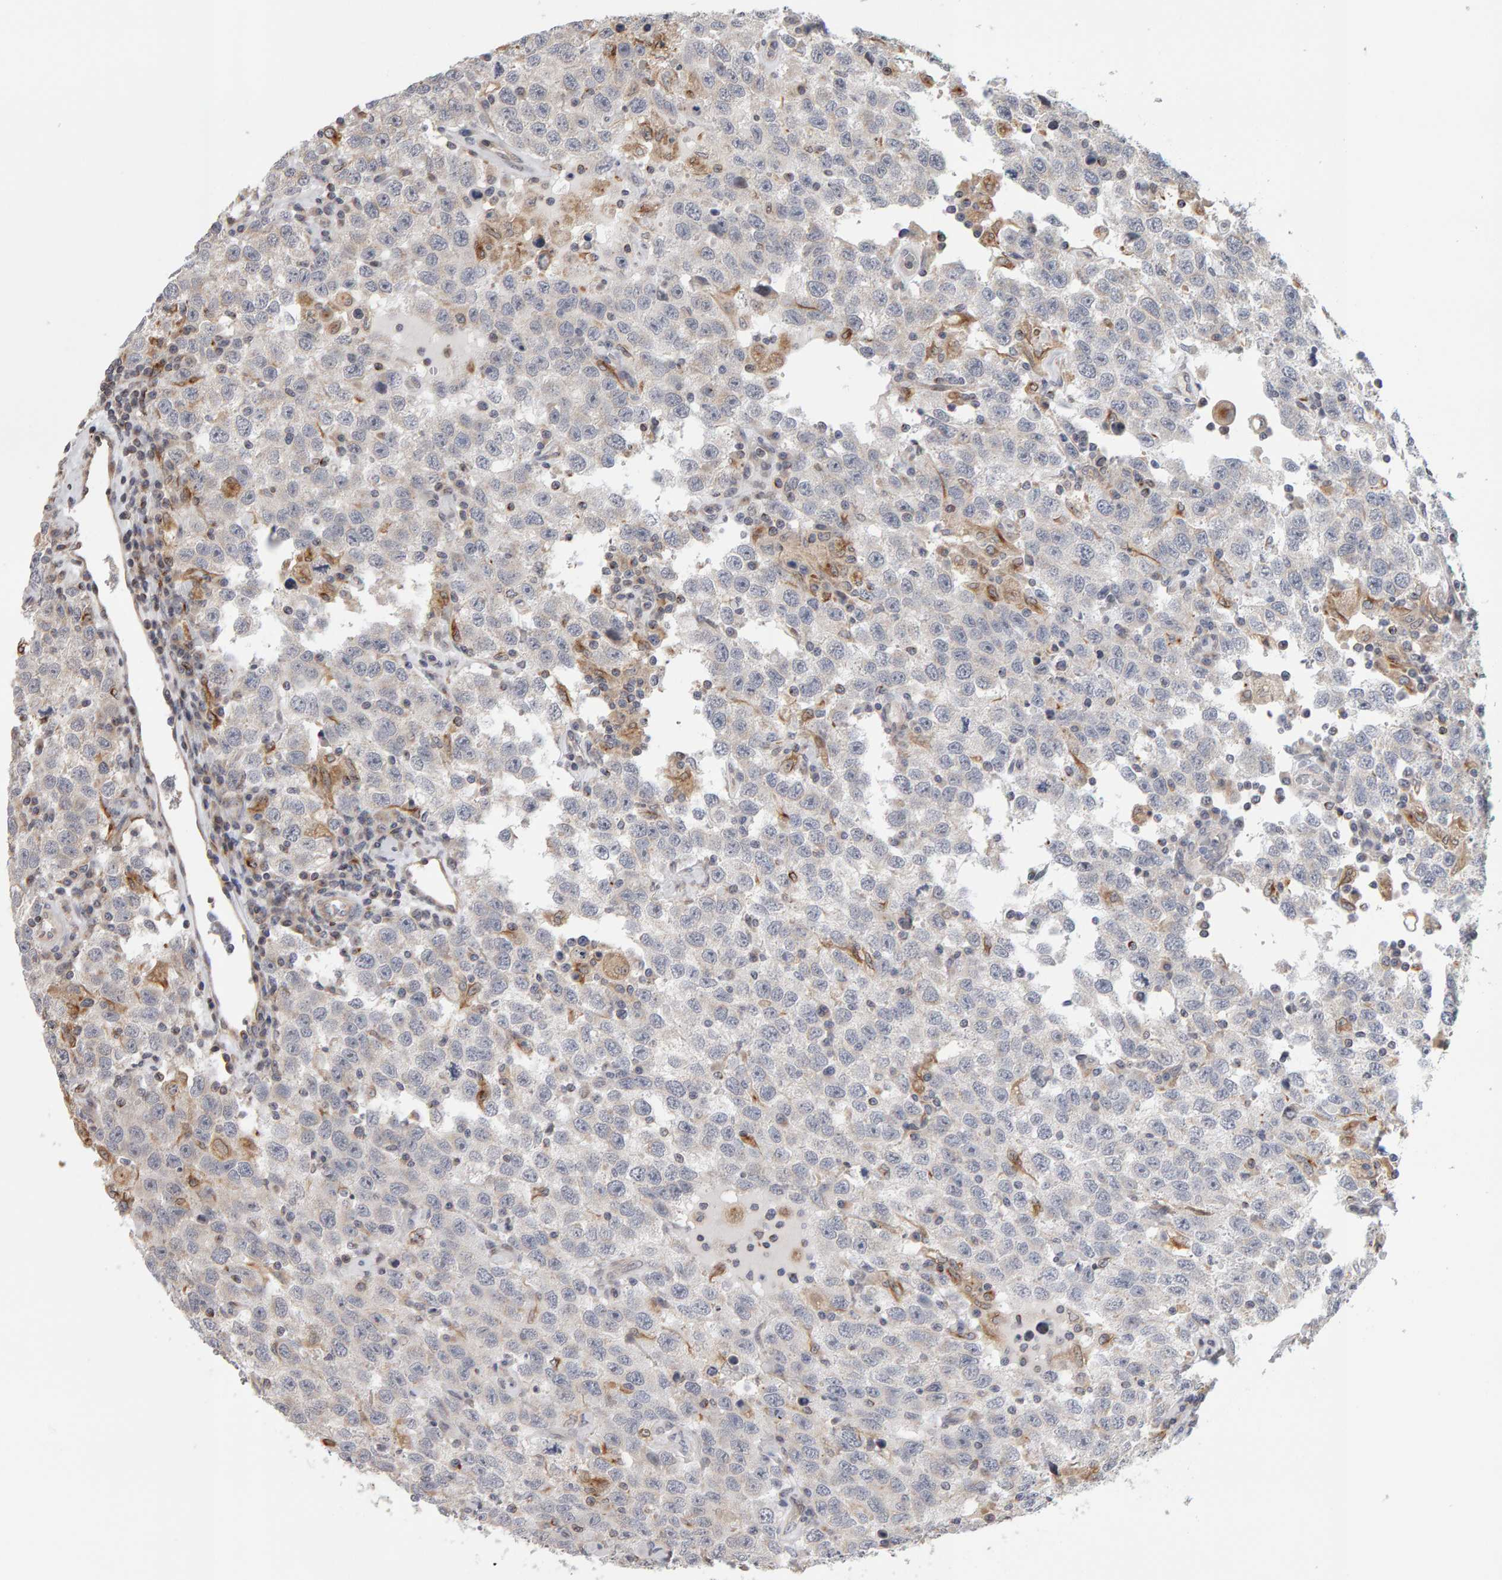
{"staining": {"intensity": "negative", "quantity": "none", "location": "none"}, "tissue": "testis cancer", "cell_type": "Tumor cells", "image_type": "cancer", "snomed": [{"axis": "morphology", "description": "Seminoma, NOS"}, {"axis": "topography", "description": "Testis"}], "caption": "Immunohistochemistry histopathology image of neoplastic tissue: testis cancer stained with DAB (3,3'-diaminobenzidine) reveals no significant protein positivity in tumor cells.", "gene": "MSRA", "patient": {"sex": "male", "age": 41}}